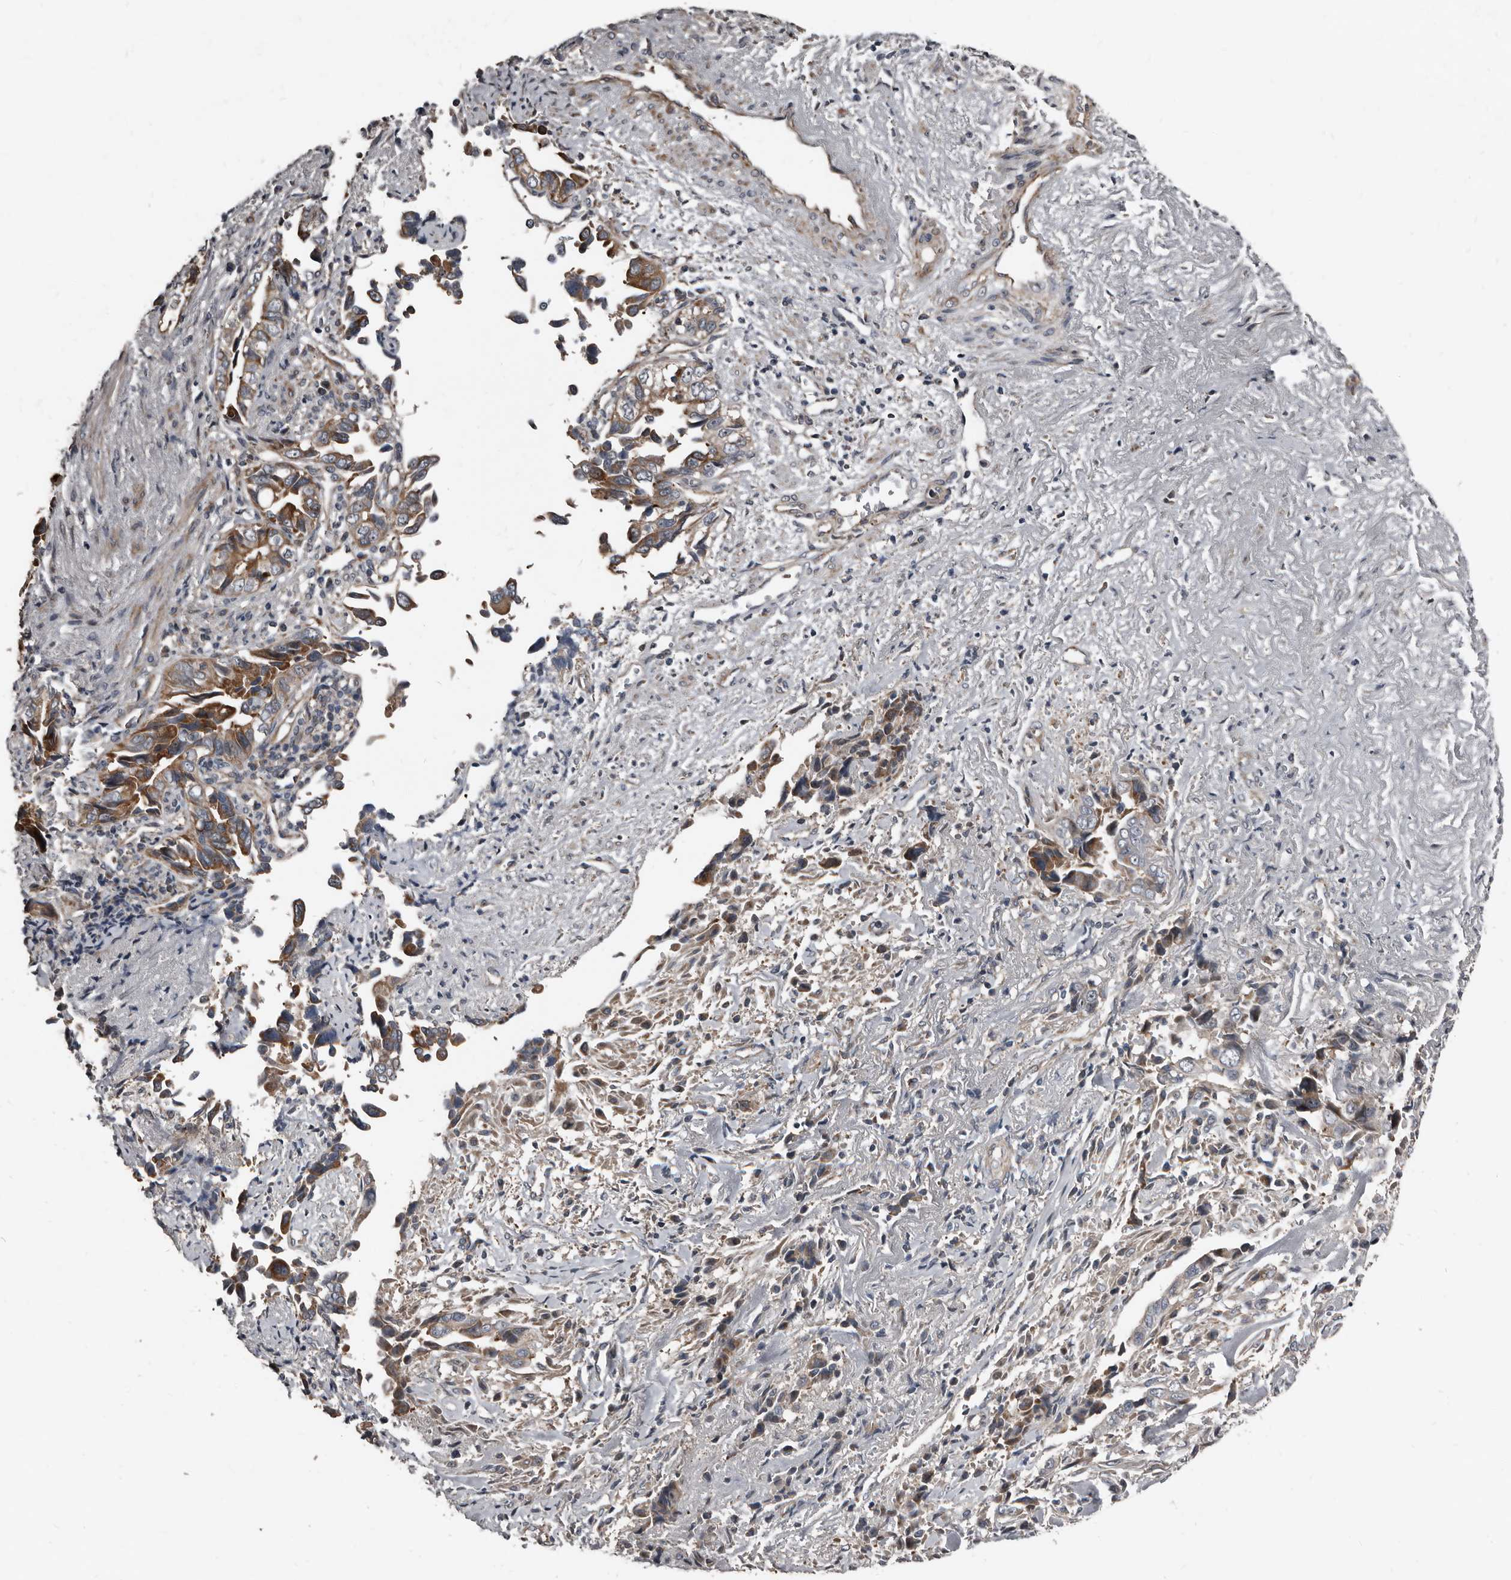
{"staining": {"intensity": "moderate", "quantity": "25%-75%", "location": "cytoplasmic/membranous"}, "tissue": "liver cancer", "cell_type": "Tumor cells", "image_type": "cancer", "snomed": [{"axis": "morphology", "description": "Cholangiocarcinoma"}, {"axis": "topography", "description": "Liver"}], "caption": "Immunohistochemical staining of cholangiocarcinoma (liver) displays moderate cytoplasmic/membranous protein staining in approximately 25%-75% of tumor cells. The staining is performed using DAB brown chromogen to label protein expression. The nuclei are counter-stained blue using hematoxylin.", "gene": "DHPS", "patient": {"sex": "female", "age": 79}}